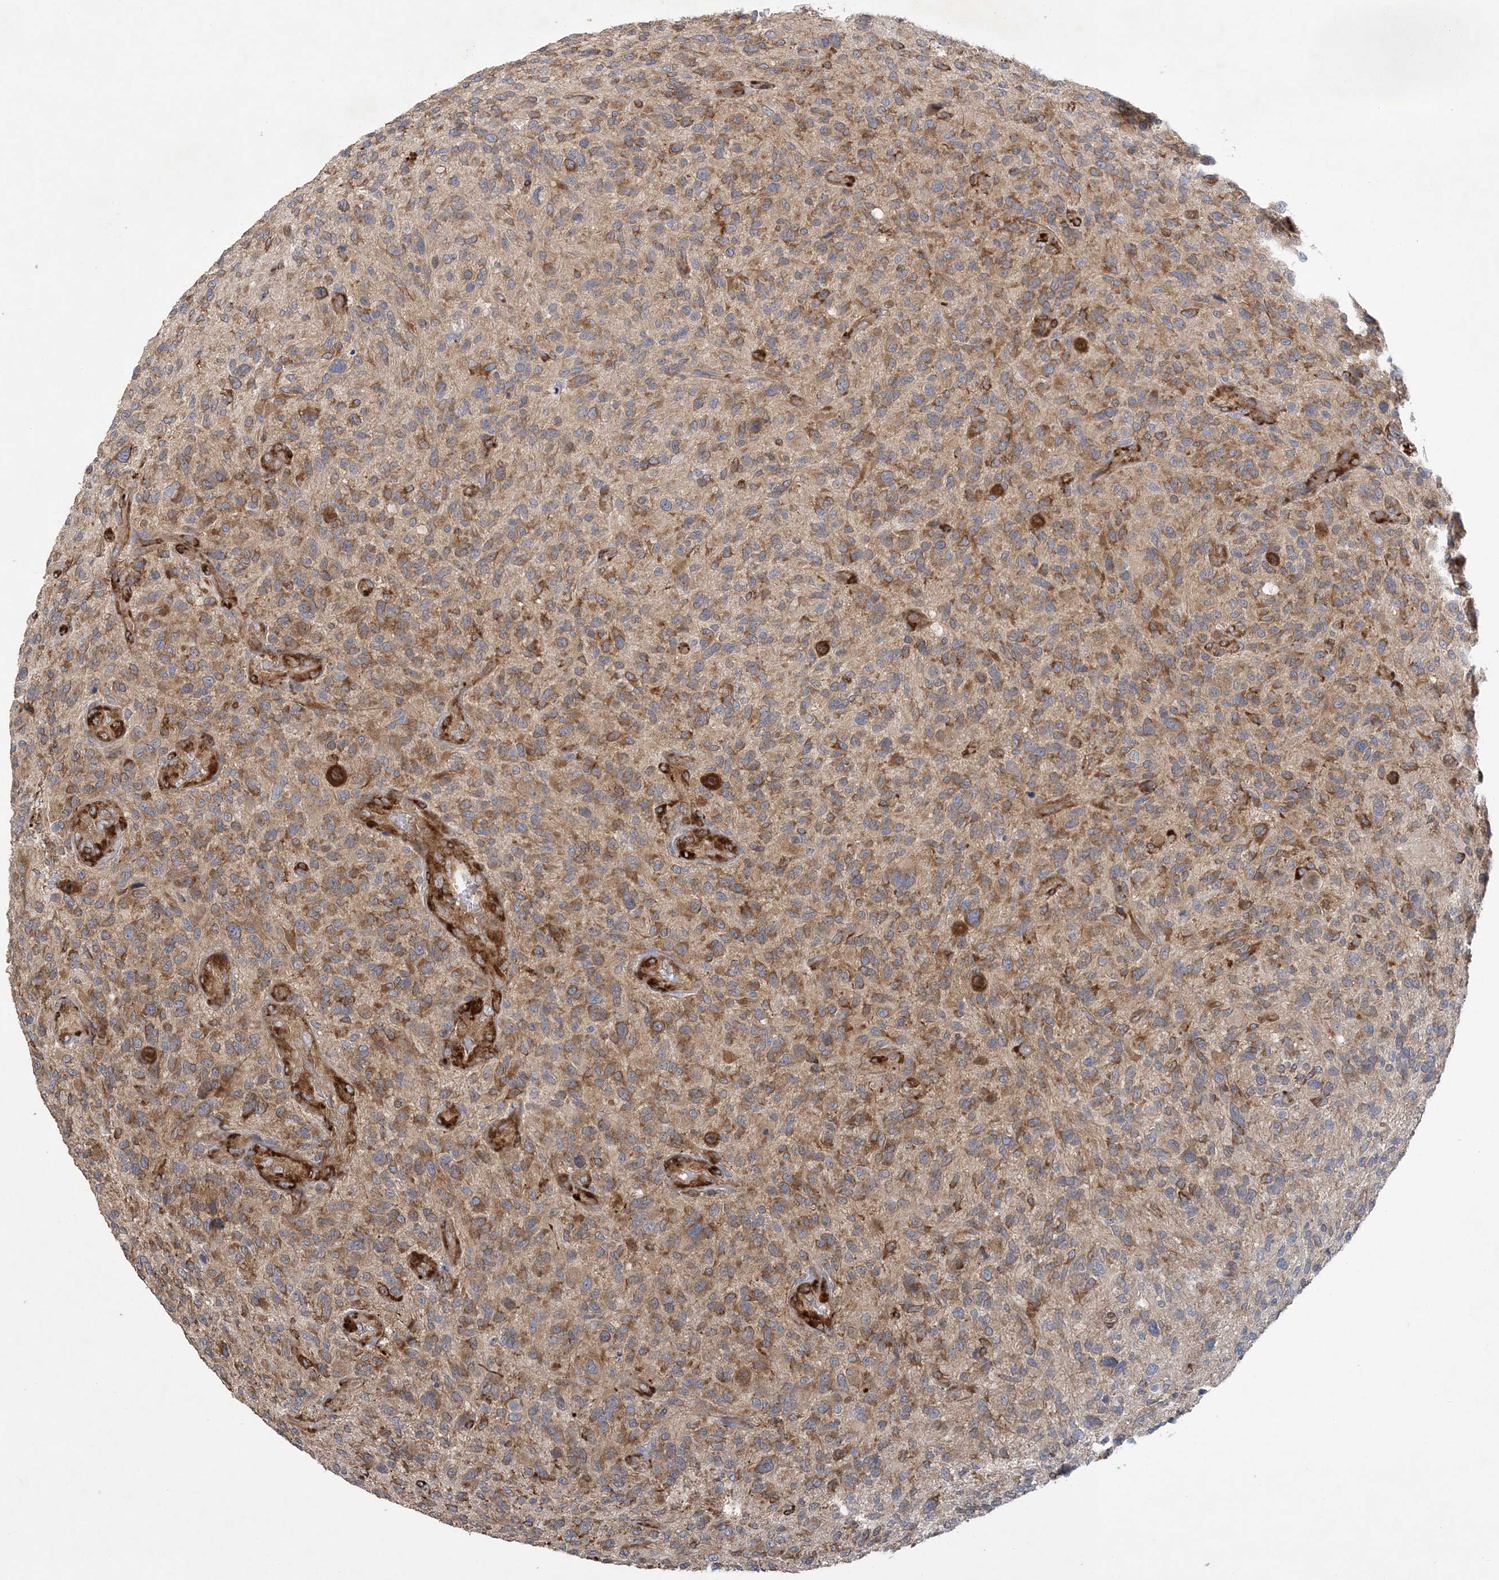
{"staining": {"intensity": "moderate", "quantity": ">75%", "location": "cytoplasmic/membranous"}, "tissue": "glioma", "cell_type": "Tumor cells", "image_type": "cancer", "snomed": [{"axis": "morphology", "description": "Glioma, malignant, High grade"}, {"axis": "topography", "description": "Brain"}], "caption": "Malignant high-grade glioma tissue demonstrates moderate cytoplasmic/membranous positivity in about >75% of tumor cells, visualized by immunohistochemistry. The protein is shown in brown color, while the nuclei are stained blue.", "gene": "MAP4K5", "patient": {"sex": "male", "age": 47}}